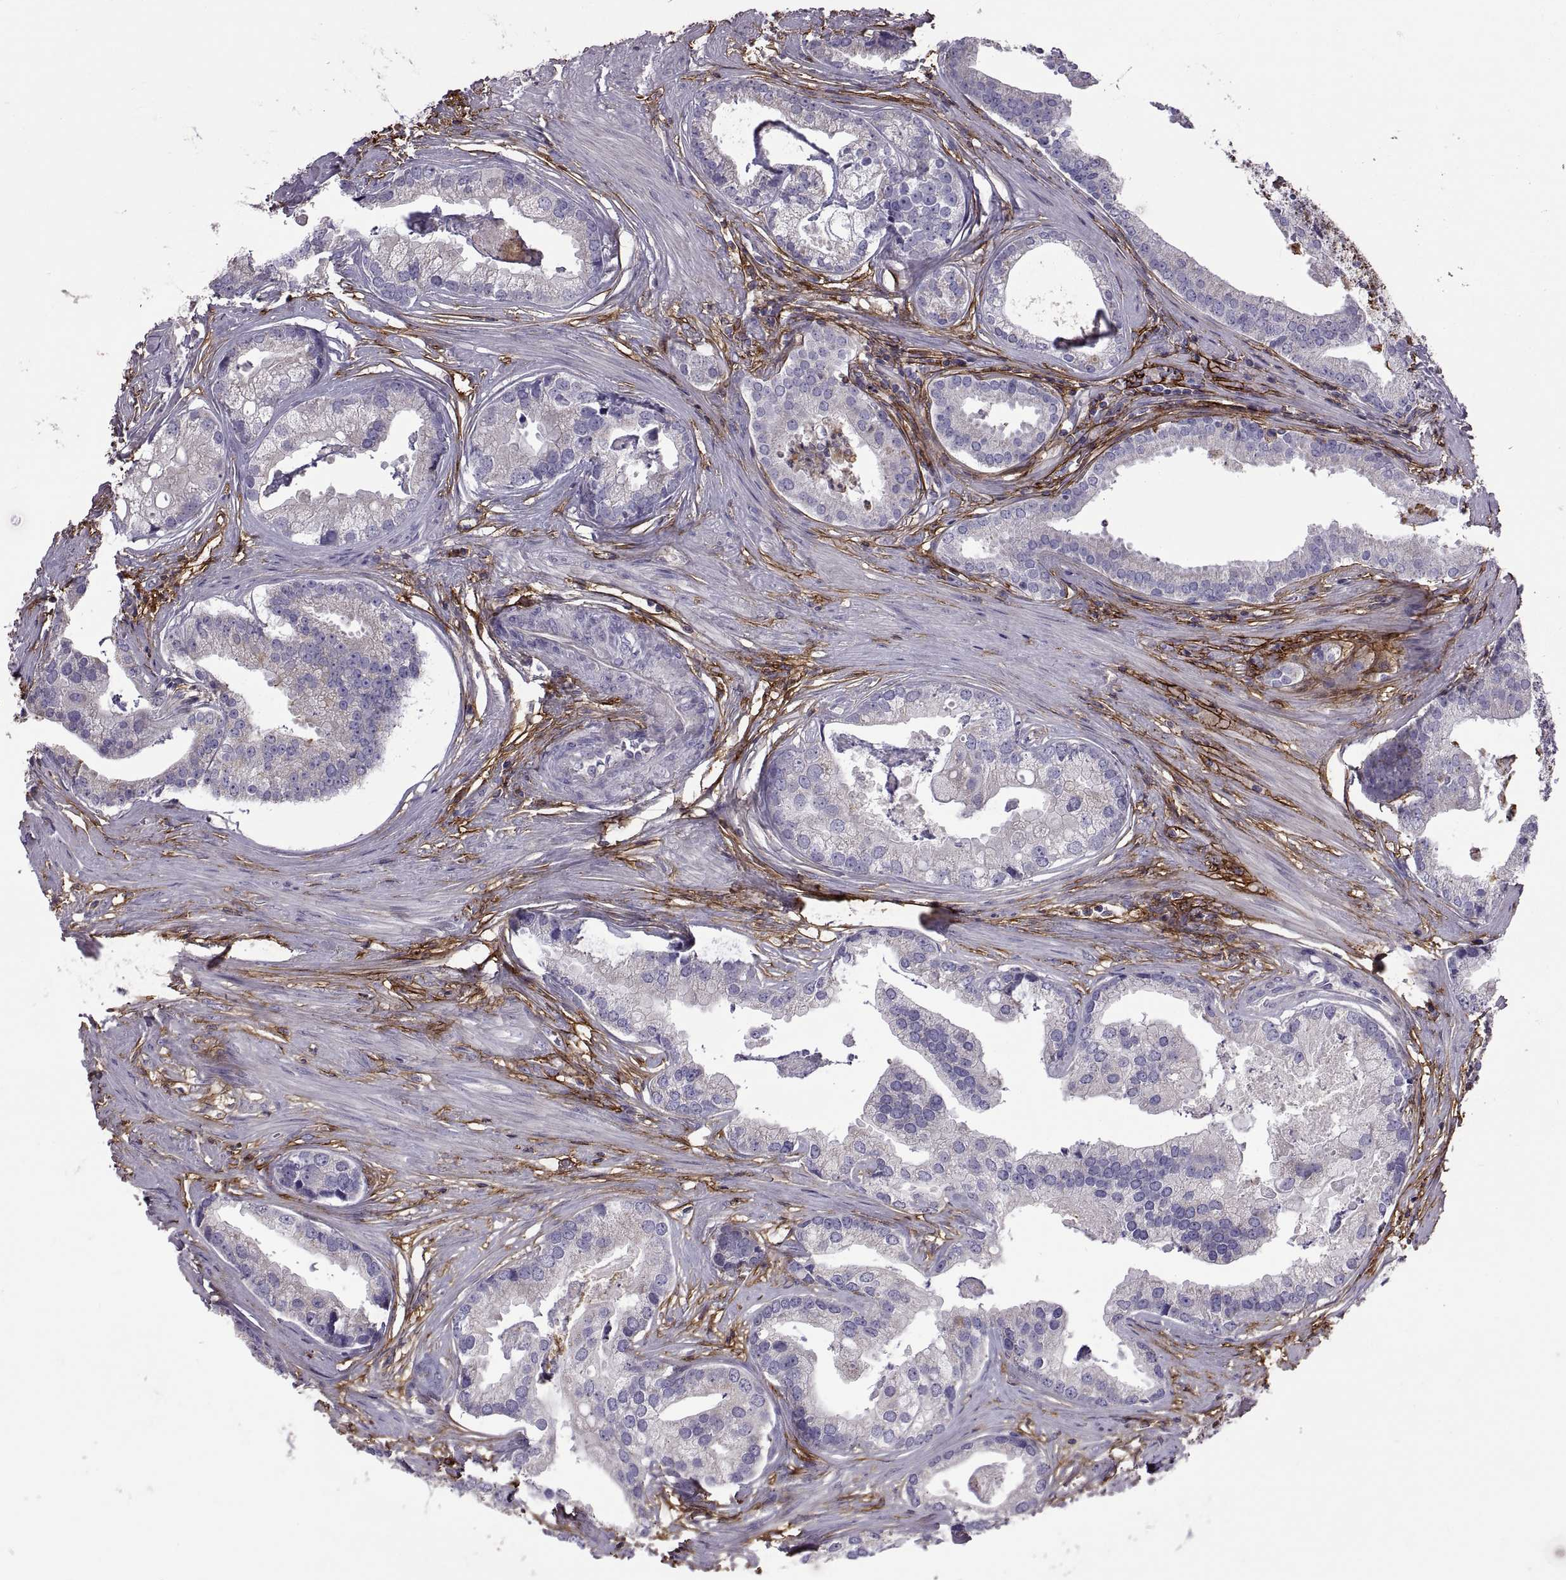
{"staining": {"intensity": "negative", "quantity": "none", "location": "none"}, "tissue": "prostate cancer", "cell_type": "Tumor cells", "image_type": "cancer", "snomed": [{"axis": "morphology", "description": "Adenocarcinoma, NOS"}, {"axis": "topography", "description": "Prostate and seminal vesicle, NOS"}, {"axis": "topography", "description": "Prostate"}], "caption": "High power microscopy image of an immunohistochemistry (IHC) photomicrograph of adenocarcinoma (prostate), revealing no significant expression in tumor cells. The staining is performed using DAB (3,3'-diaminobenzidine) brown chromogen with nuclei counter-stained in using hematoxylin.", "gene": "EMILIN2", "patient": {"sex": "male", "age": 44}}